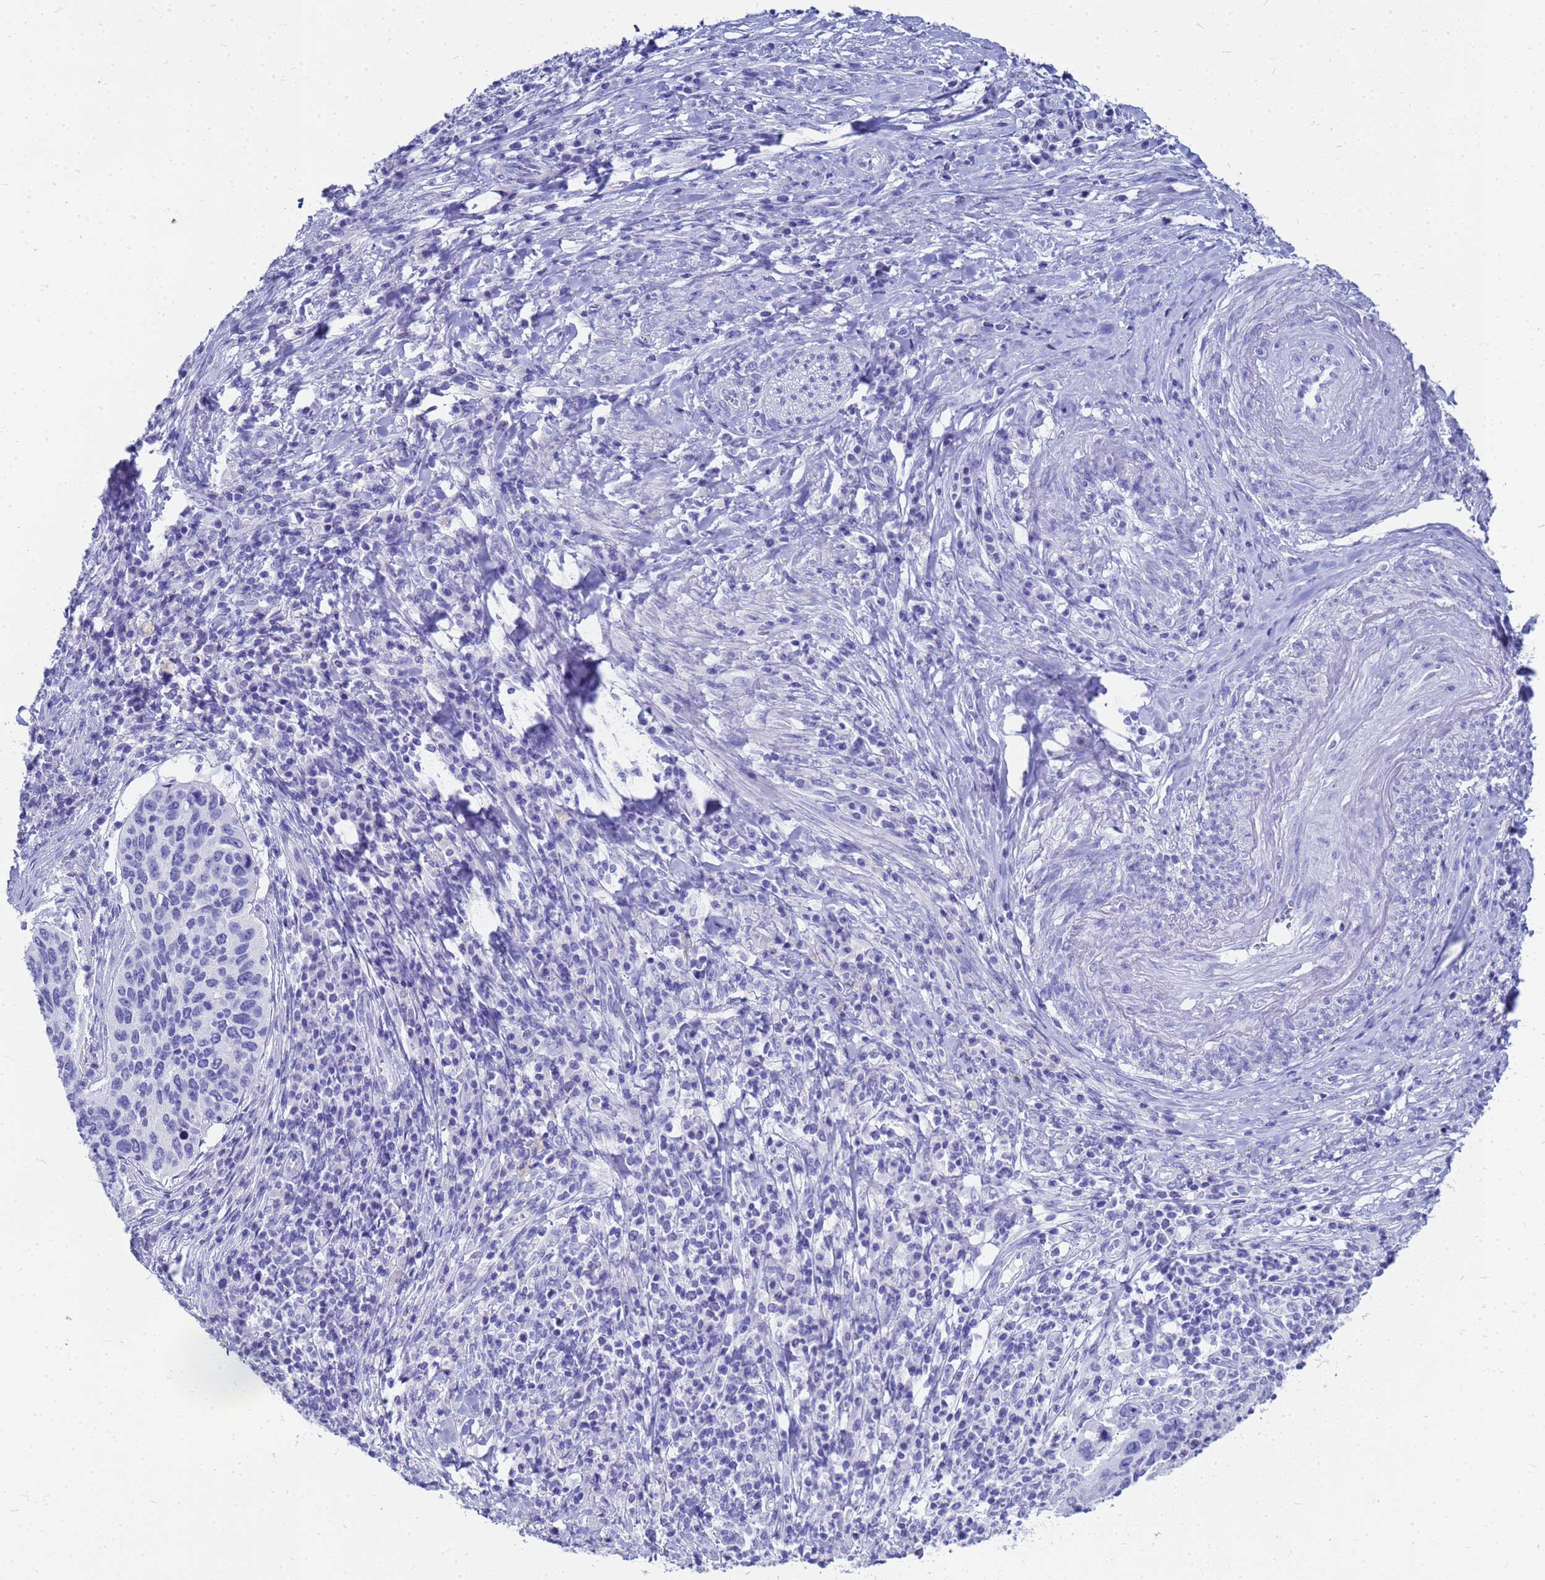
{"staining": {"intensity": "negative", "quantity": "none", "location": "none"}, "tissue": "cervical cancer", "cell_type": "Tumor cells", "image_type": "cancer", "snomed": [{"axis": "morphology", "description": "Squamous cell carcinoma, NOS"}, {"axis": "topography", "description": "Cervix"}], "caption": "The histopathology image demonstrates no staining of tumor cells in cervical squamous cell carcinoma.", "gene": "CKB", "patient": {"sex": "female", "age": 38}}